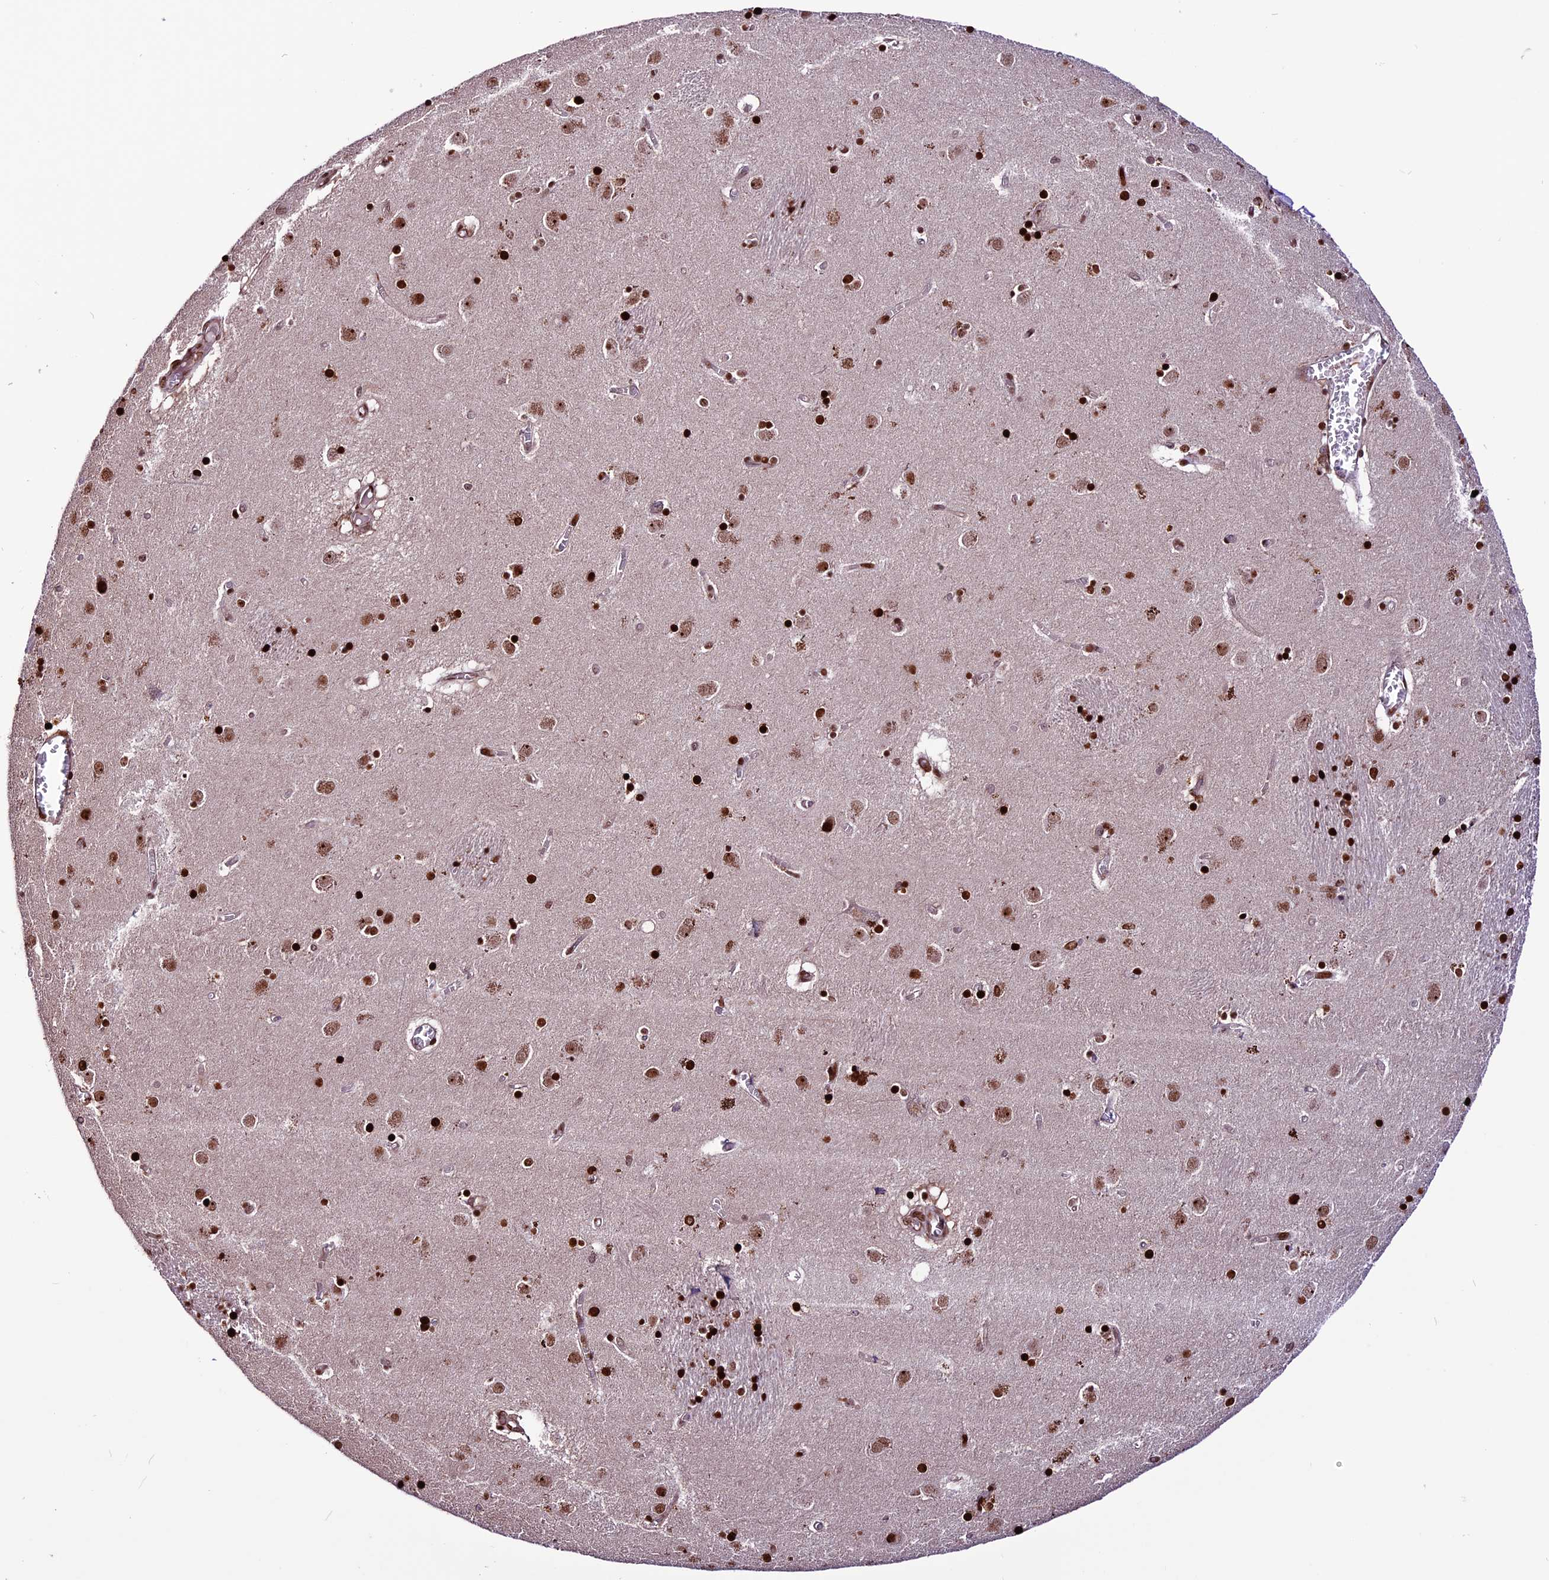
{"staining": {"intensity": "strong", "quantity": ">75%", "location": "nuclear"}, "tissue": "caudate", "cell_type": "Glial cells", "image_type": "normal", "snomed": [{"axis": "morphology", "description": "Normal tissue, NOS"}, {"axis": "topography", "description": "Lateral ventricle wall"}], "caption": "A brown stain labels strong nuclear staining of a protein in glial cells of unremarkable caudate. Using DAB (brown) and hematoxylin (blue) stains, captured at high magnification using brightfield microscopy.", "gene": "RINL", "patient": {"sex": "male", "age": 70}}